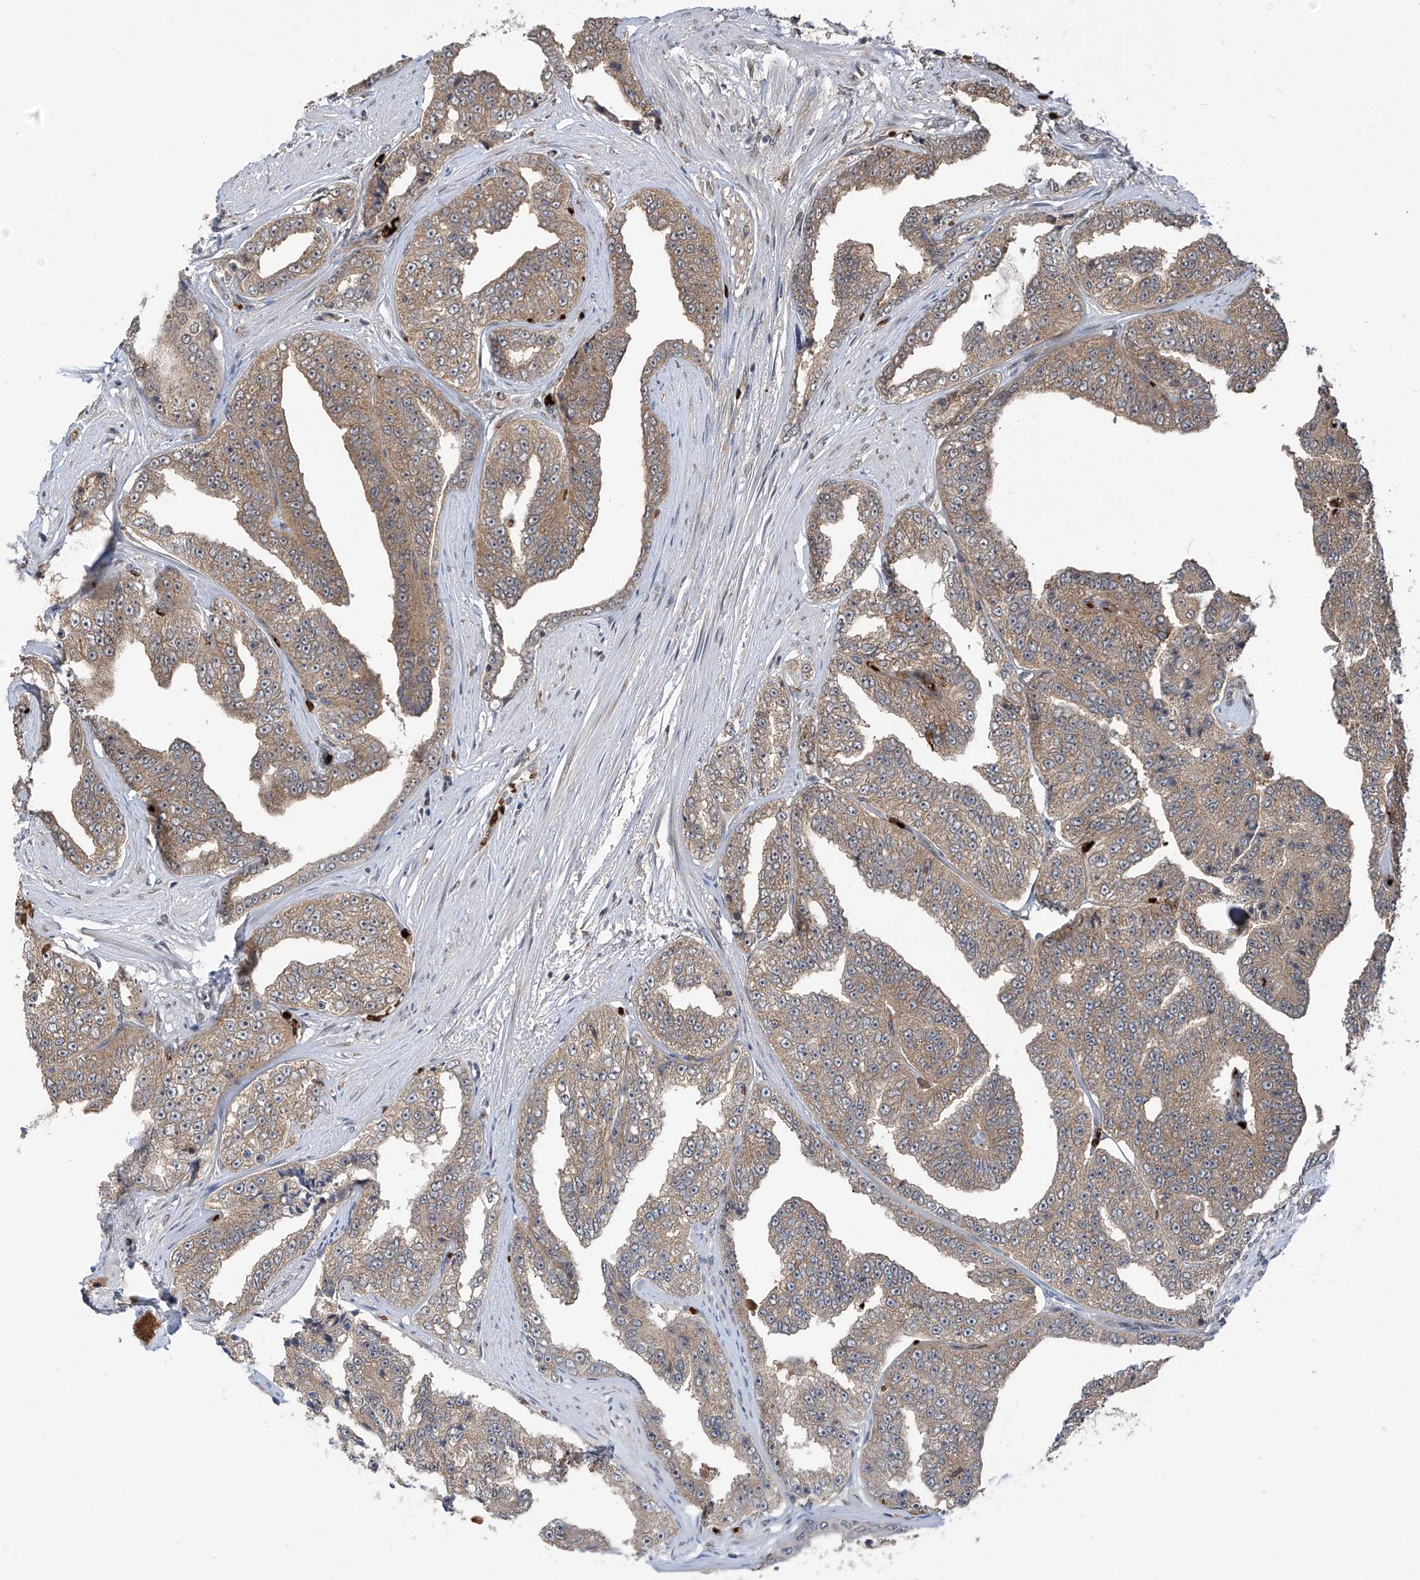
{"staining": {"intensity": "weak", "quantity": "25%-75%", "location": "cytoplasmic/membranous"}, "tissue": "prostate cancer", "cell_type": "Tumor cells", "image_type": "cancer", "snomed": [{"axis": "morphology", "description": "Adenocarcinoma, High grade"}, {"axis": "topography", "description": "Prostate"}], "caption": "High-grade adenocarcinoma (prostate) stained for a protein (brown) exhibits weak cytoplasmic/membranous positive staining in approximately 25%-75% of tumor cells.", "gene": "ZDHHC9", "patient": {"sex": "male", "age": 71}}